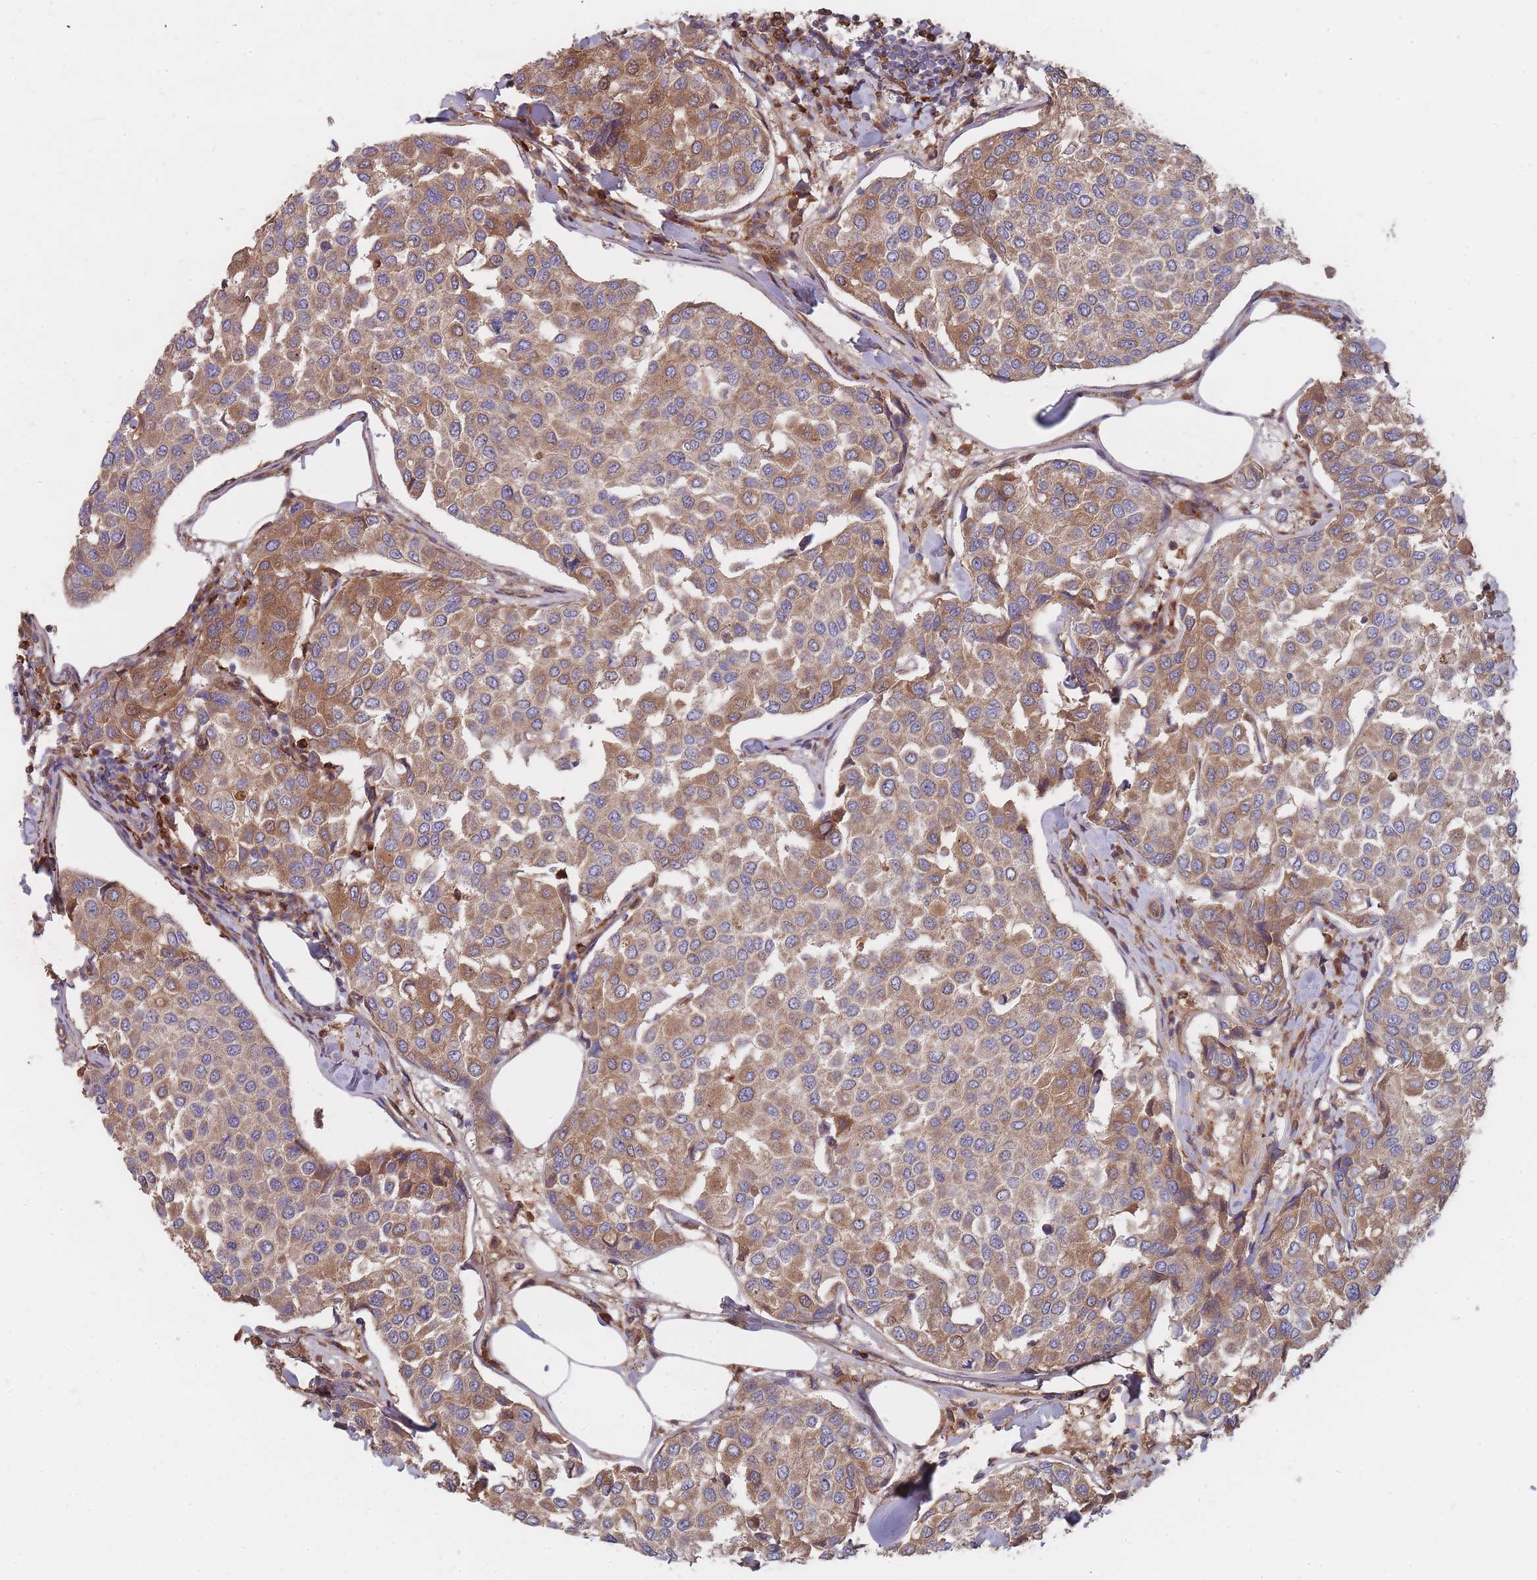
{"staining": {"intensity": "moderate", "quantity": "25%-75%", "location": "cytoplasmic/membranous"}, "tissue": "breast cancer", "cell_type": "Tumor cells", "image_type": "cancer", "snomed": [{"axis": "morphology", "description": "Duct carcinoma"}, {"axis": "topography", "description": "Breast"}], "caption": "There is medium levels of moderate cytoplasmic/membranous staining in tumor cells of breast intraductal carcinoma, as demonstrated by immunohistochemical staining (brown color).", "gene": "THSD7B", "patient": {"sex": "female", "age": 55}}